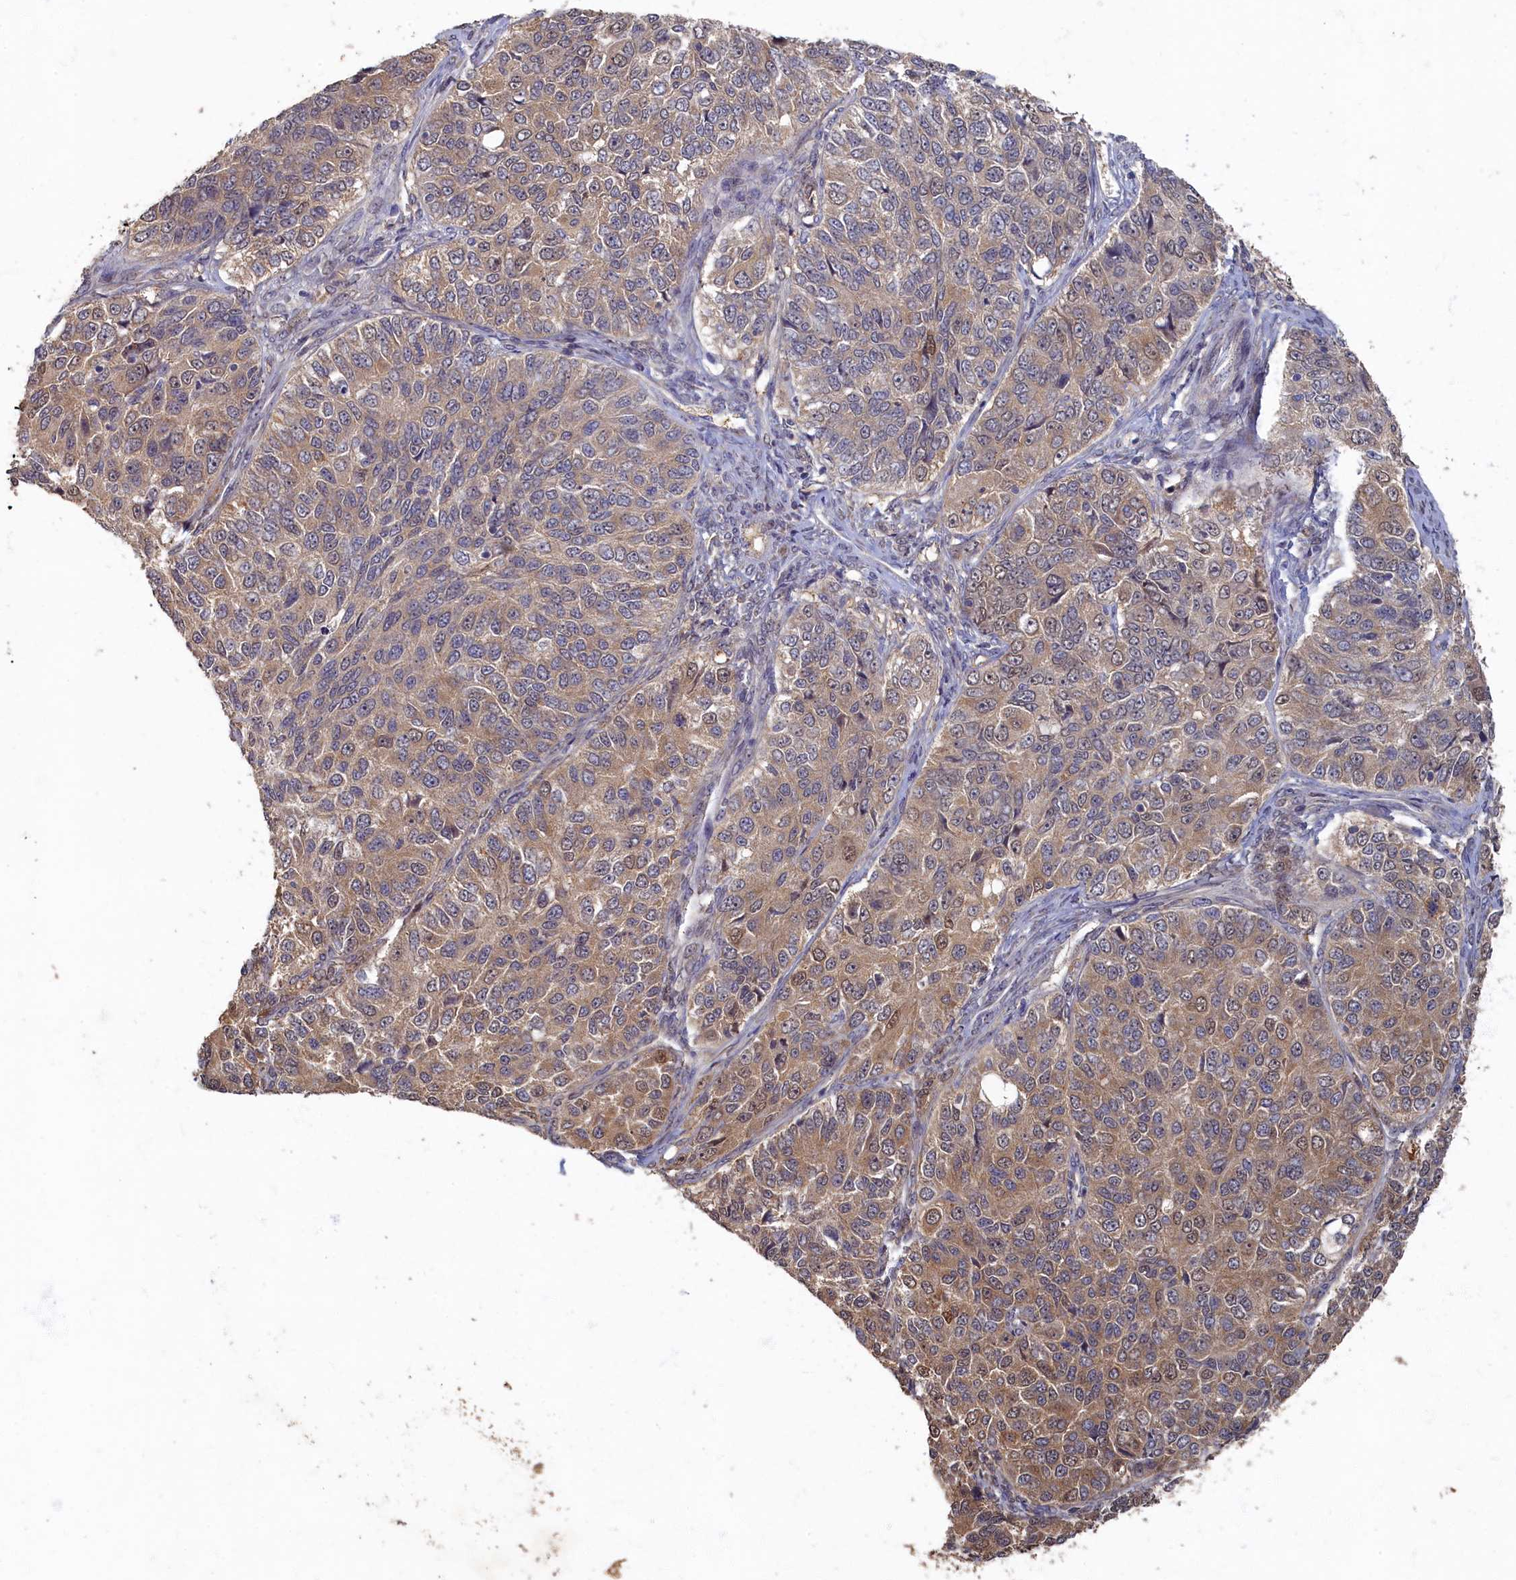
{"staining": {"intensity": "moderate", "quantity": ">75%", "location": "cytoplasmic/membranous,nuclear"}, "tissue": "ovarian cancer", "cell_type": "Tumor cells", "image_type": "cancer", "snomed": [{"axis": "morphology", "description": "Carcinoma, endometroid"}, {"axis": "topography", "description": "Ovary"}], "caption": "Immunohistochemical staining of human ovarian cancer displays medium levels of moderate cytoplasmic/membranous and nuclear expression in approximately >75% of tumor cells.", "gene": "HUNK", "patient": {"sex": "female", "age": 51}}